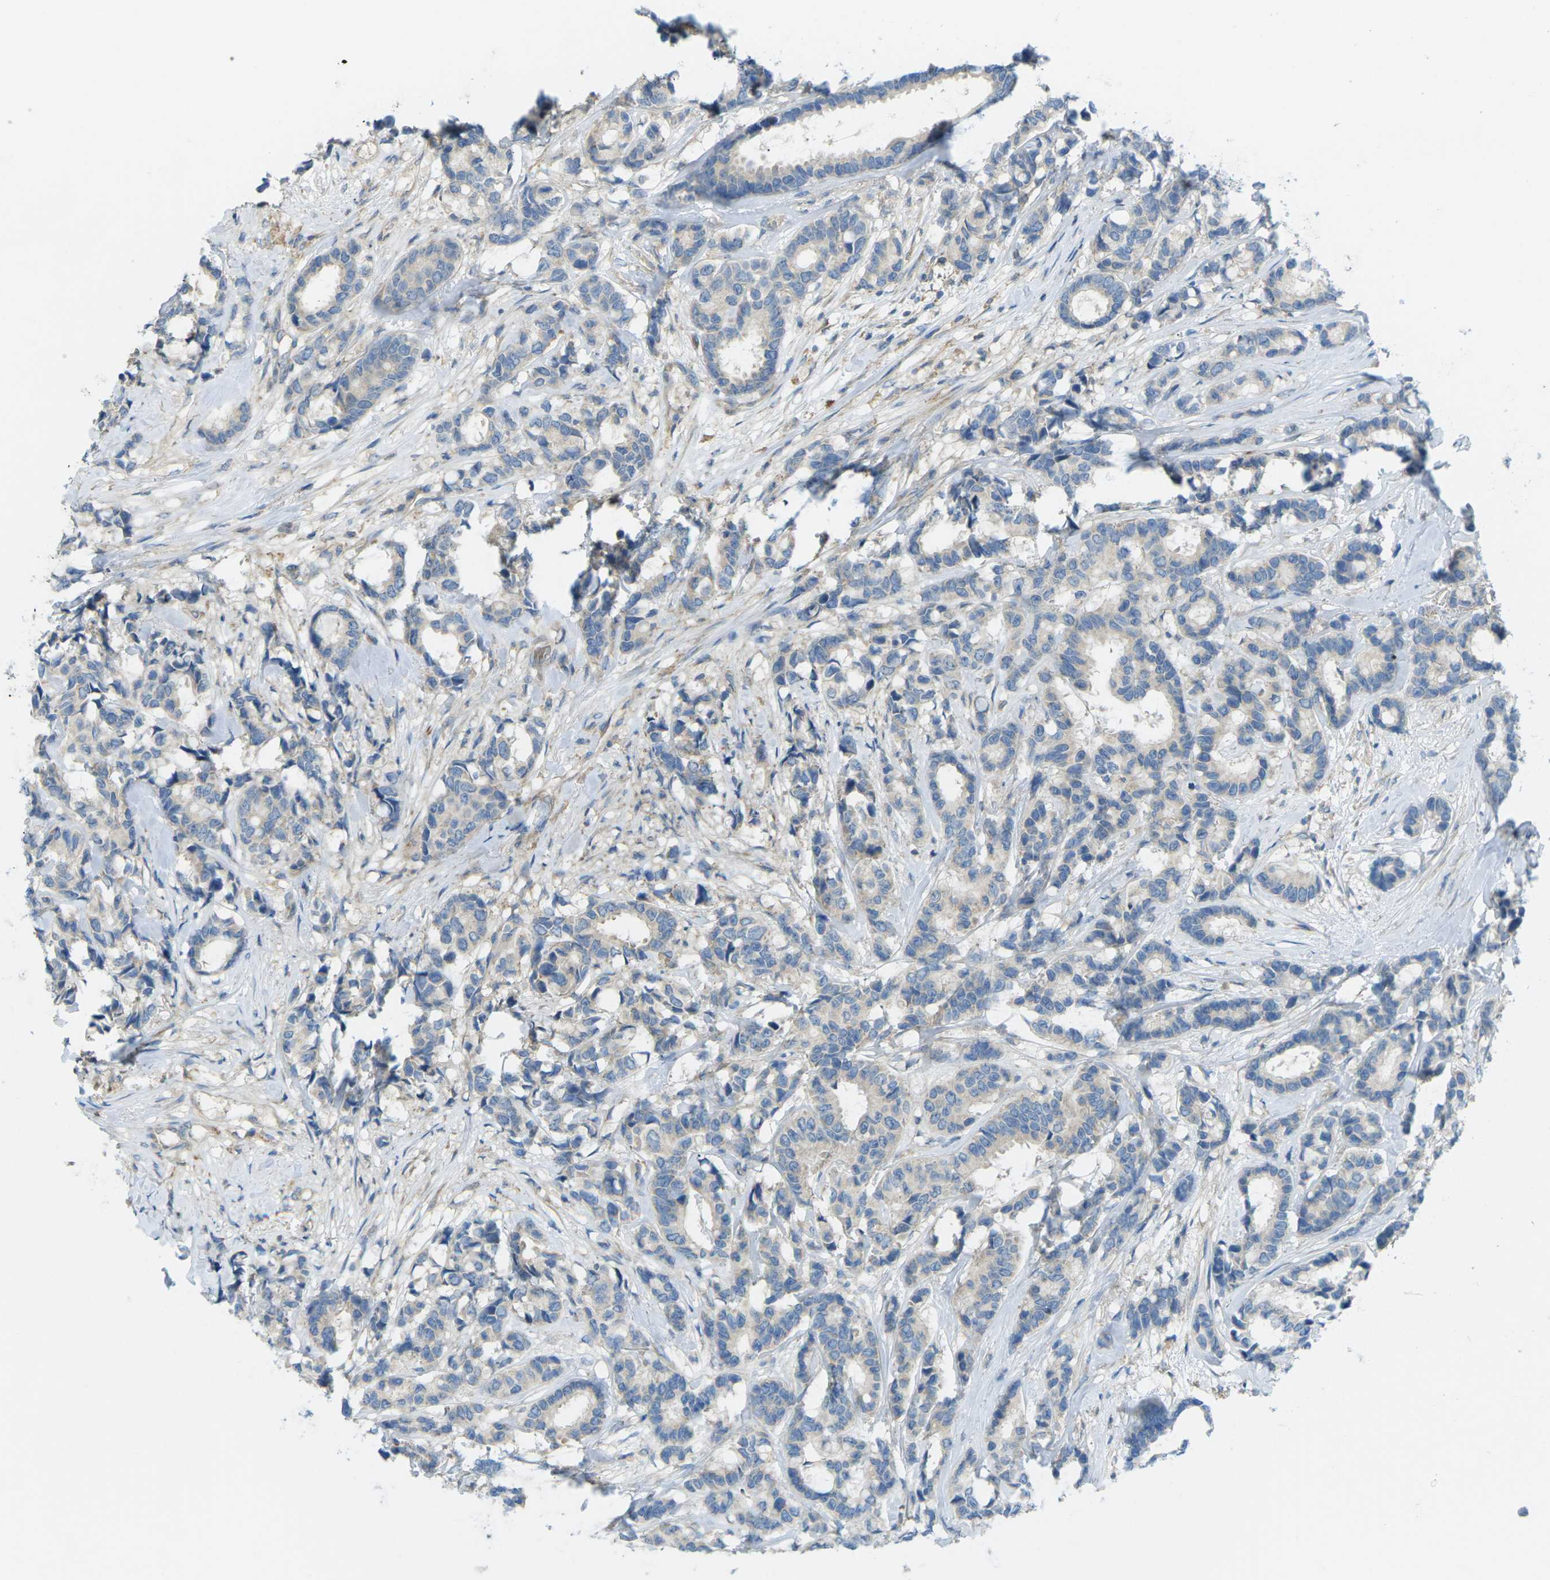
{"staining": {"intensity": "negative", "quantity": "none", "location": "none"}, "tissue": "breast cancer", "cell_type": "Tumor cells", "image_type": "cancer", "snomed": [{"axis": "morphology", "description": "Duct carcinoma"}, {"axis": "topography", "description": "Breast"}], "caption": "High magnification brightfield microscopy of breast cancer (infiltrating ductal carcinoma) stained with DAB (brown) and counterstained with hematoxylin (blue): tumor cells show no significant staining.", "gene": "MYLK4", "patient": {"sex": "female", "age": 87}}